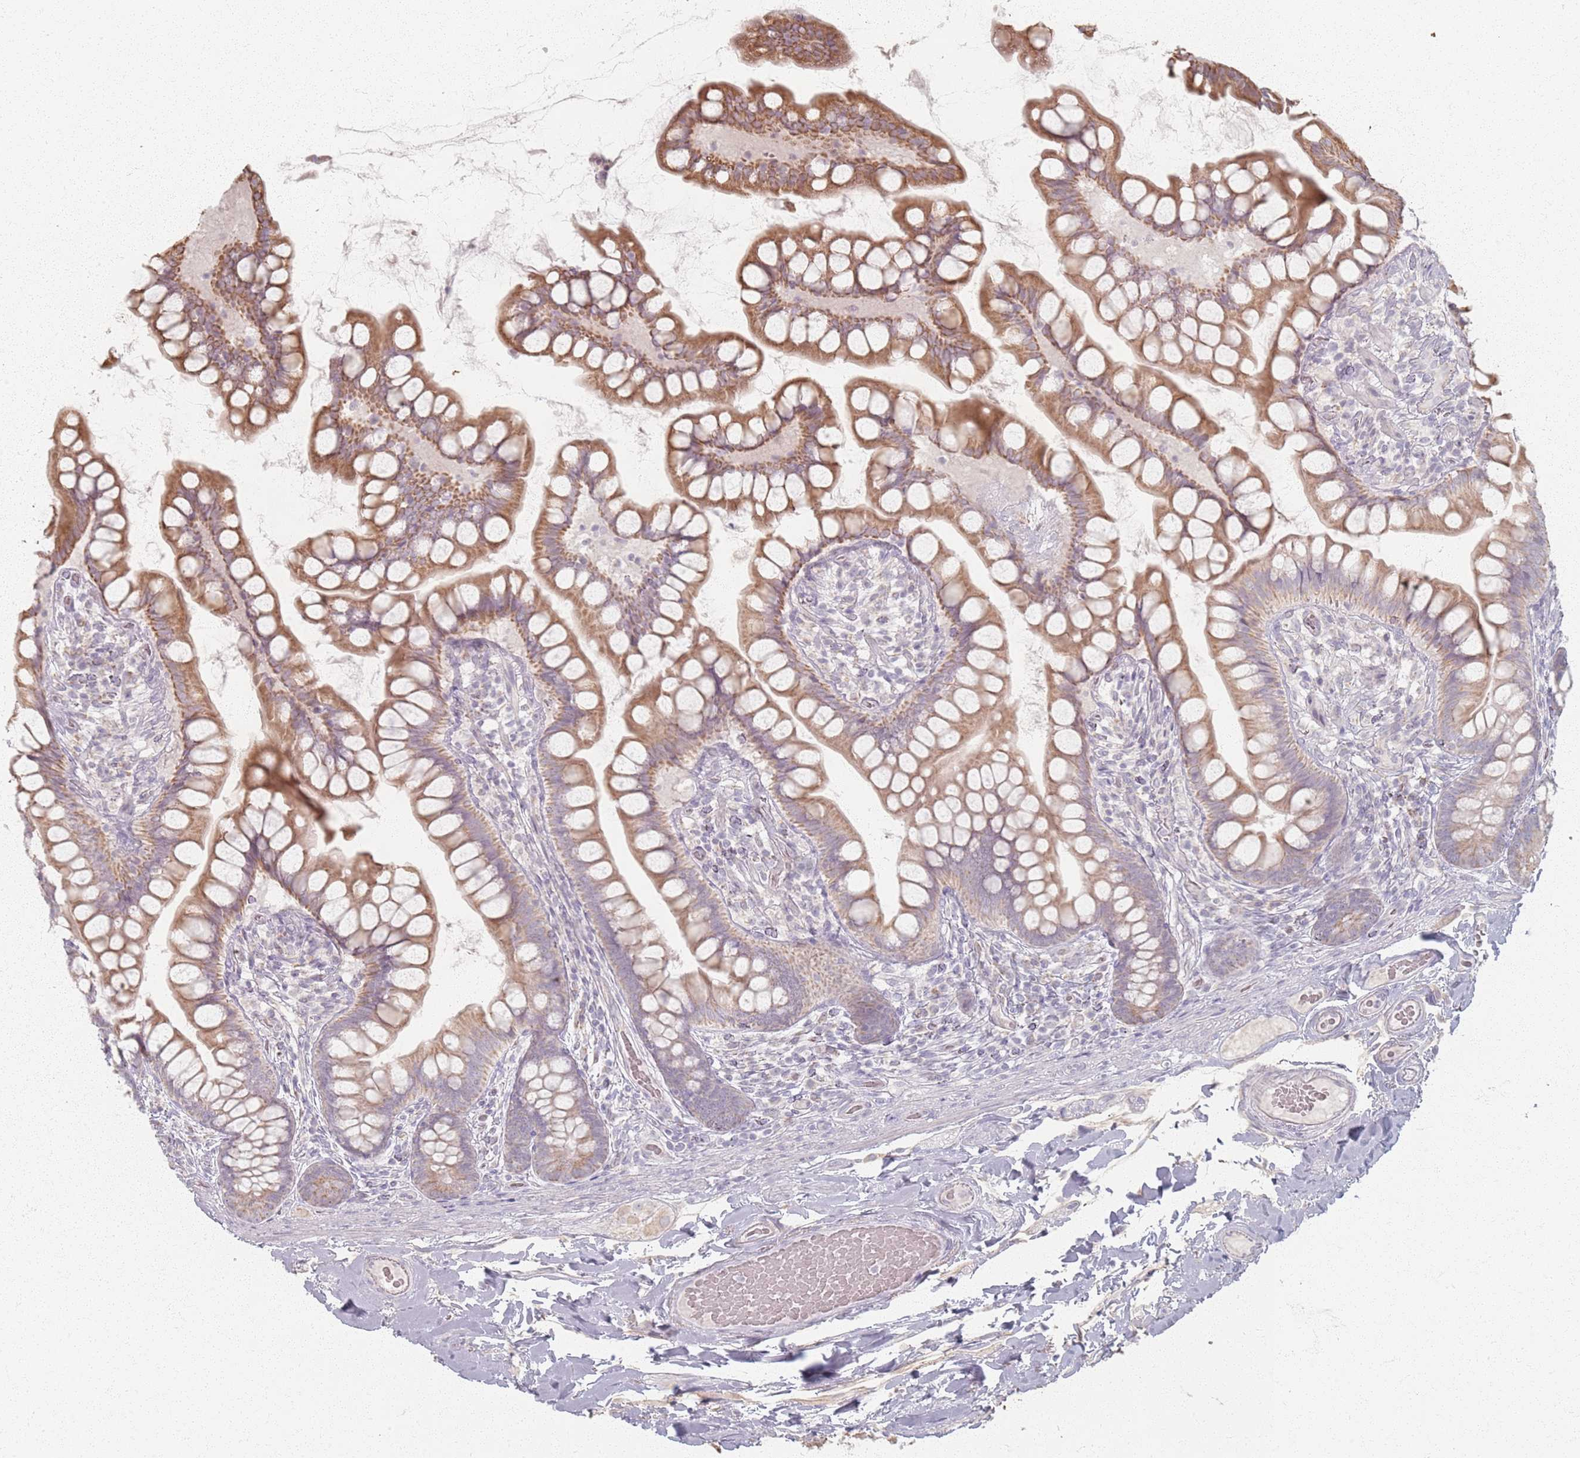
{"staining": {"intensity": "moderate", "quantity": ">75%", "location": "cytoplasmic/membranous"}, "tissue": "small intestine", "cell_type": "Glandular cells", "image_type": "normal", "snomed": [{"axis": "morphology", "description": "Normal tissue, NOS"}, {"axis": "topography", "description": "Small intestine"}], "caption": "Protein expression analysis of benign human small intestine reveals moderate cytoplasmic/membranous positivity in about >75% of glandular cells. Using DAB (brown) and hematoxylin (blue) stains, captured at high magnification using brightfield microscopy.", "gene": "PKD2L2", "patient": {"sex": "male", "age": 70}}